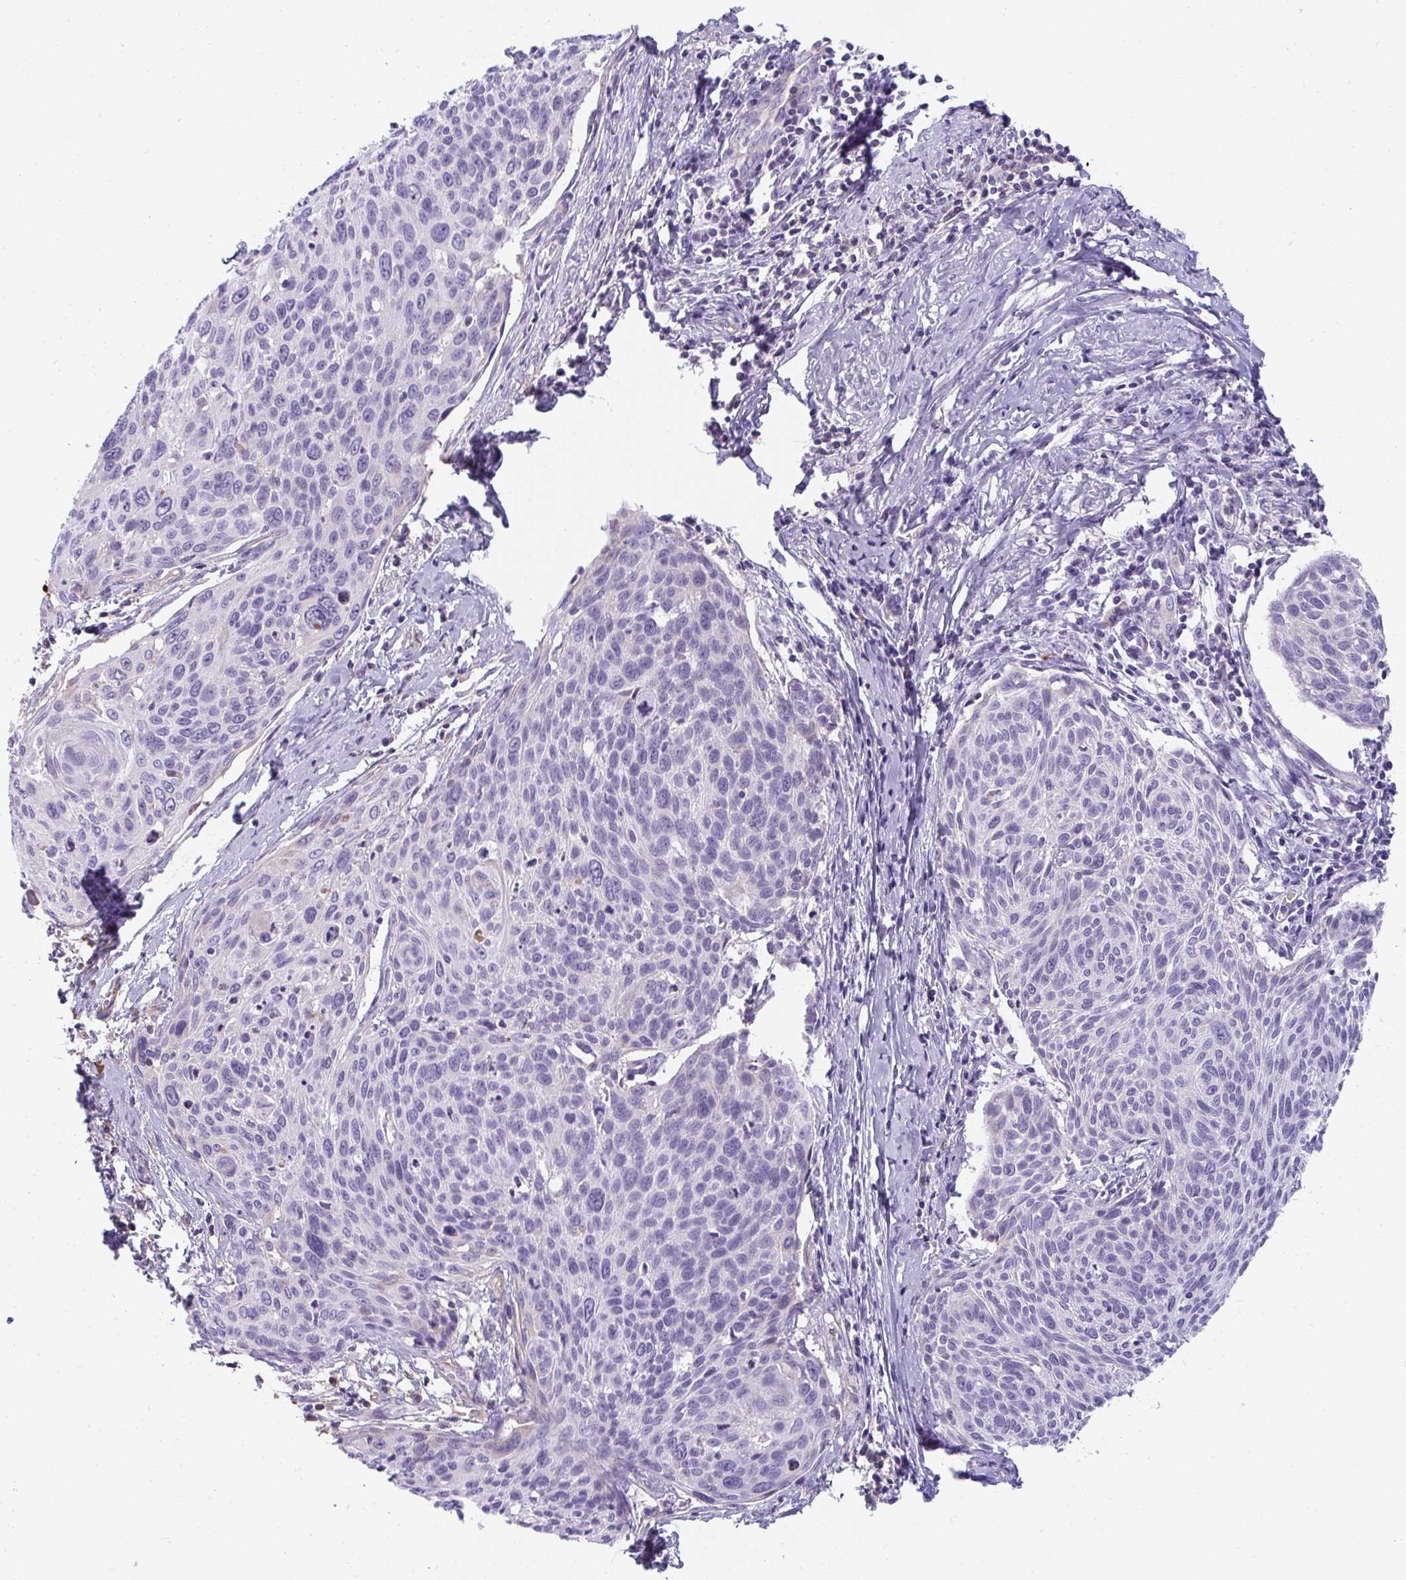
{"staining": {"intensity": "negative", "quantity": "none", "location": "none"}, "tissue": "cervical cancer", "cell_type": "Tumor cells", "image_type": "cancer", "snomed": [{"axis": "morphology", "description": "Squamous cell carcinoma, NOS"}, {"axis": "topography", "description": "Cervix"}], "caption": "This is a image of IHC staining of cervical squamous cell carcinoma, which shows no staining in tumor cells. The staining was performed using DAB (3,3'-diaminobenzidine) to visualize the protein expression in brown, while the nuclei were stained in blue with hematoxylin (Magnification: 20x).", "gene": "ZSWIM3", "patient": {"sex": "female", "age": 49}}